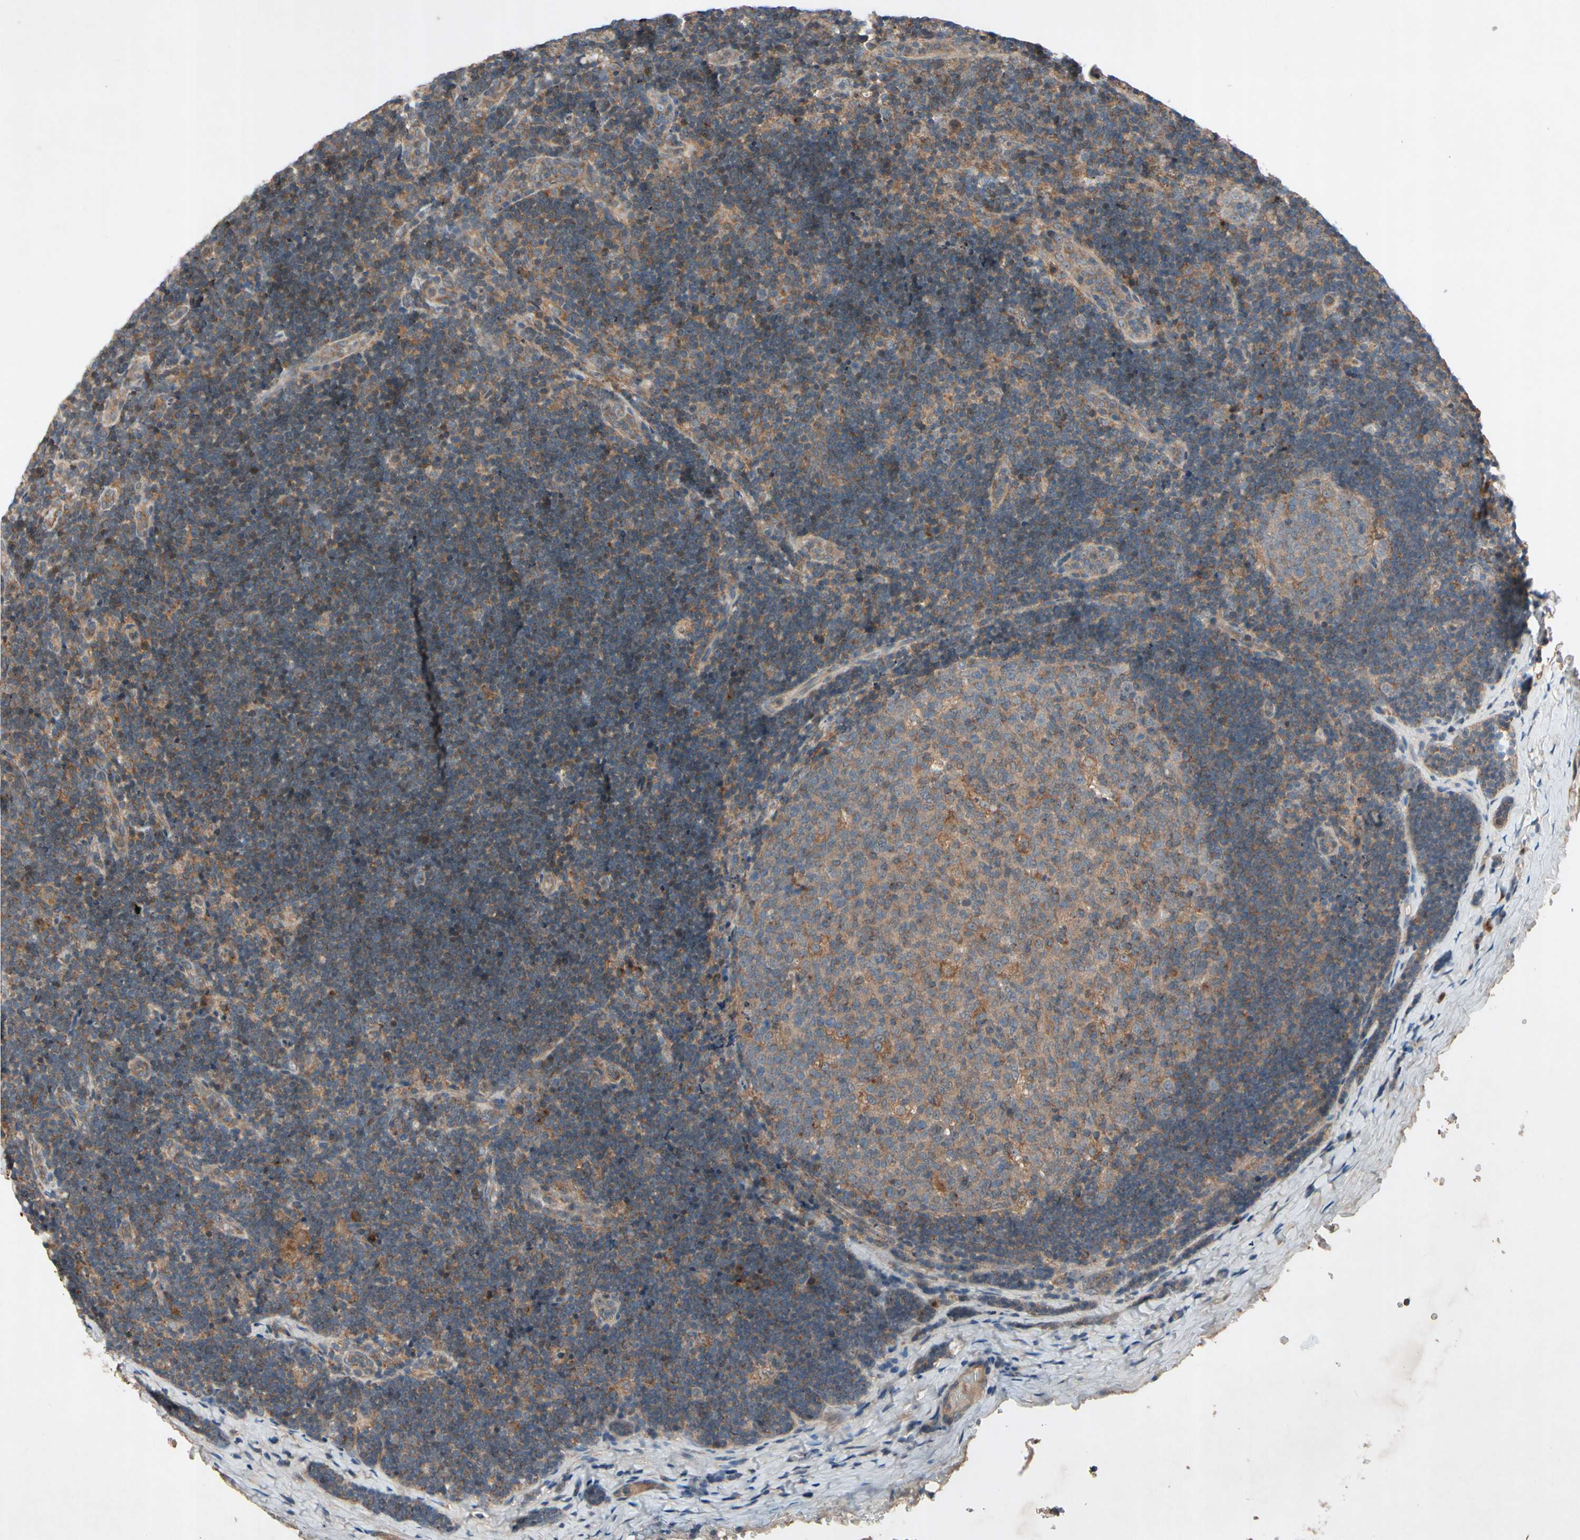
{"staining": {"intensity": "weak", "quantity": ">75%", "location": "cytoplasmic/membranous"}, "tissue": "lymph node", "cell_type": "Germinal center cells", "image_type": "normal", "snomed": [{"axis": "morphology", "description": "Normal tissue, NOS"}, {"axis": "topography", "description": "Lymph node"}], "caption": "About >75% of germinal center cells in unremarkable lymph node show weak cytoplasmic/membranous protein positivity as visualized by brown immunohistochemical staining.", "gene": "NSF", "patient": {"sex": "female", "age": 14}}